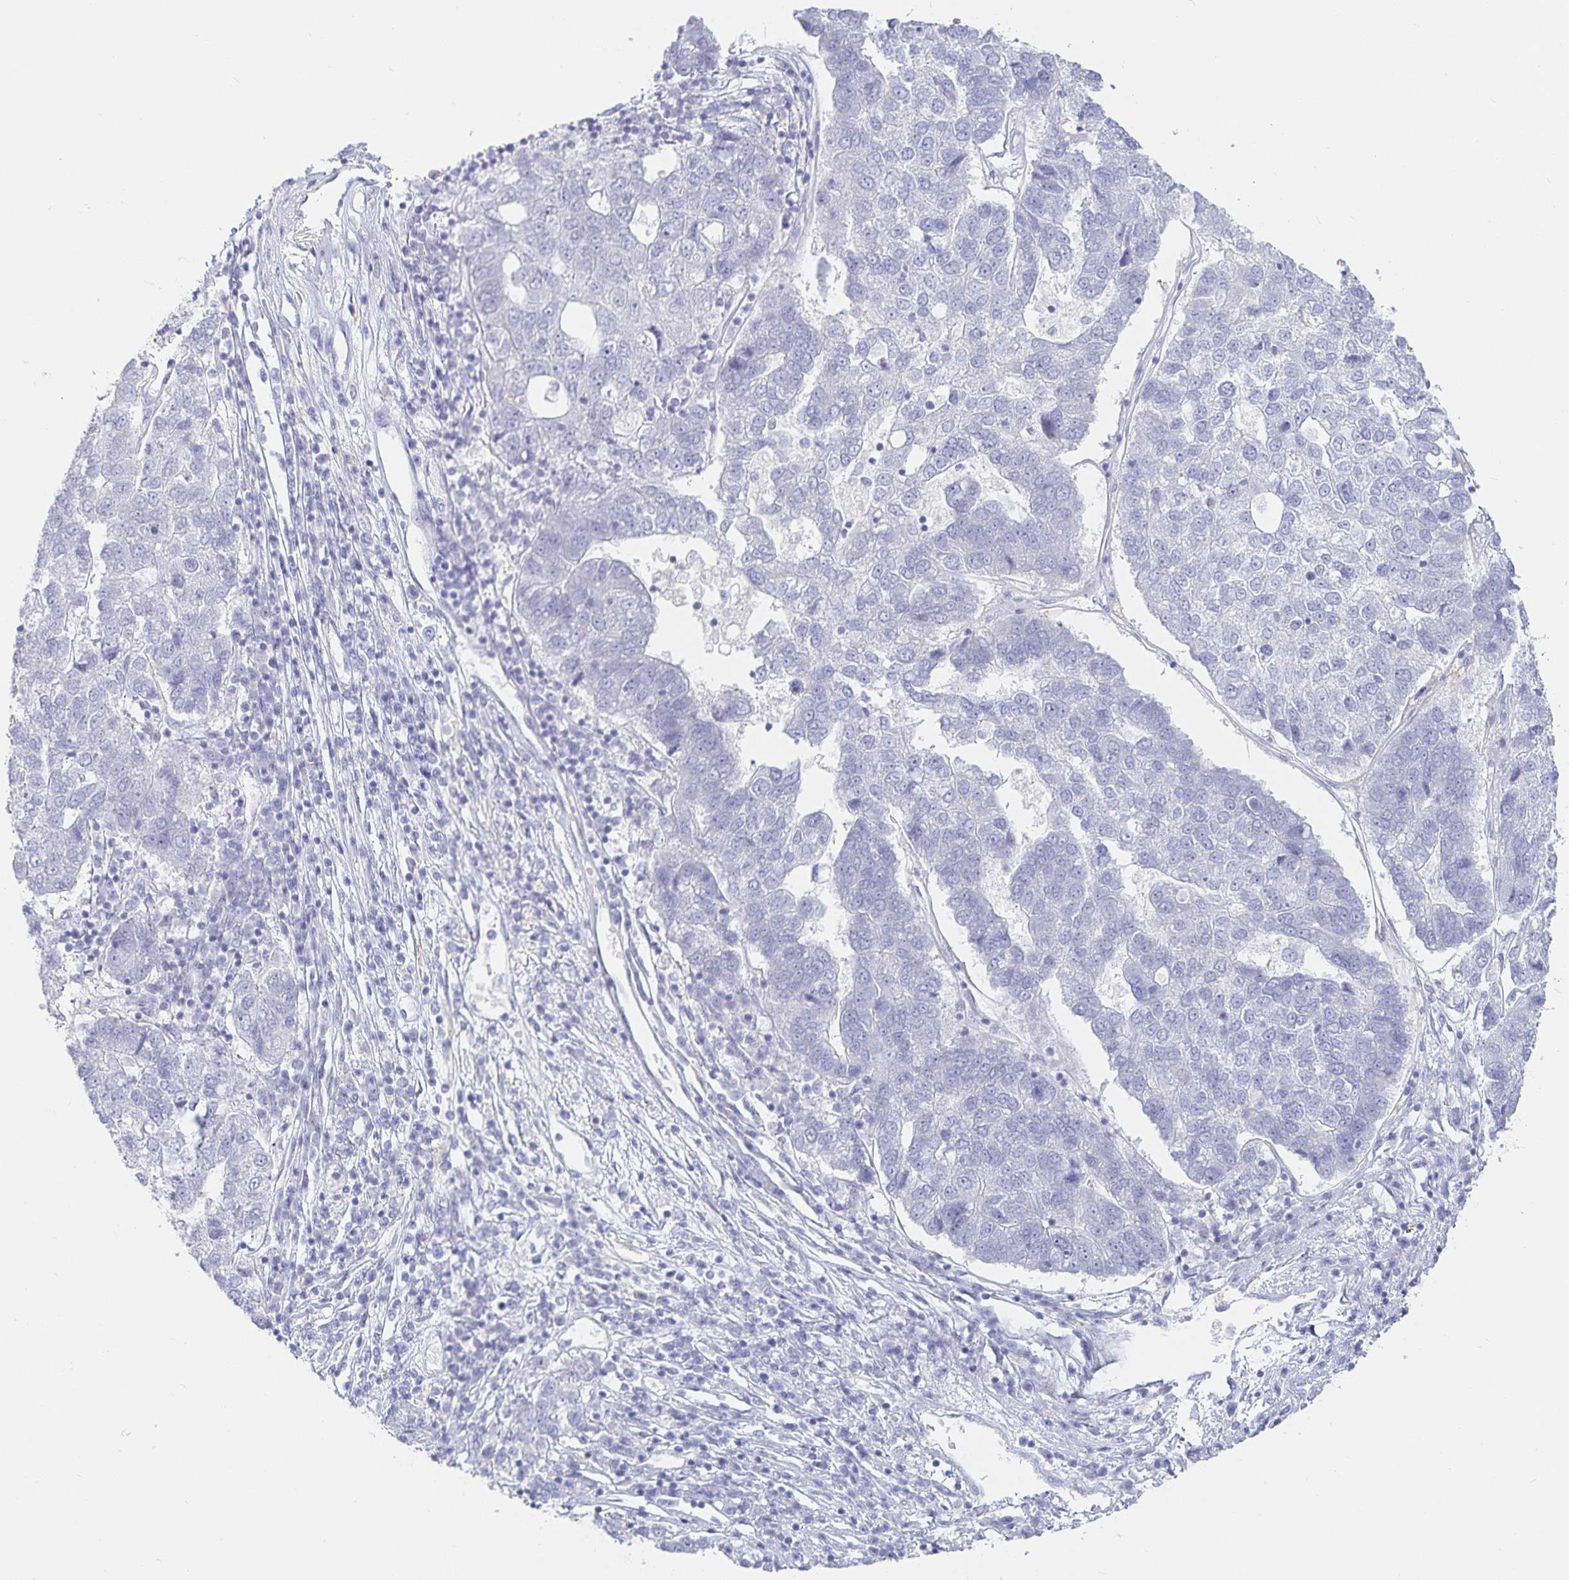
{"staining": {"intensity": "negative", "quantity": "none", "location": "none"}, "tissue": "pancreatic cancer", "cell_type": "Tumor cells", "image_type": "cancer", "snomed": [{"axis": "morphology", "description": "Adenocarcinoma, NOS"}, {"axis": "topography", "description": "Pancreas"}], "caption": "An immunohistochemistry image of adenocarcinoma (pancreatic) is shown. There is no staining in tumor cells of adenocarcinoma (pancreatic). (Brightfield microscopy of DAB (3,3'-diaminobenzidine) IHC at high magnification).", "gene": "SFTPA1", "patient": {"sex": "female", "age": 61}}